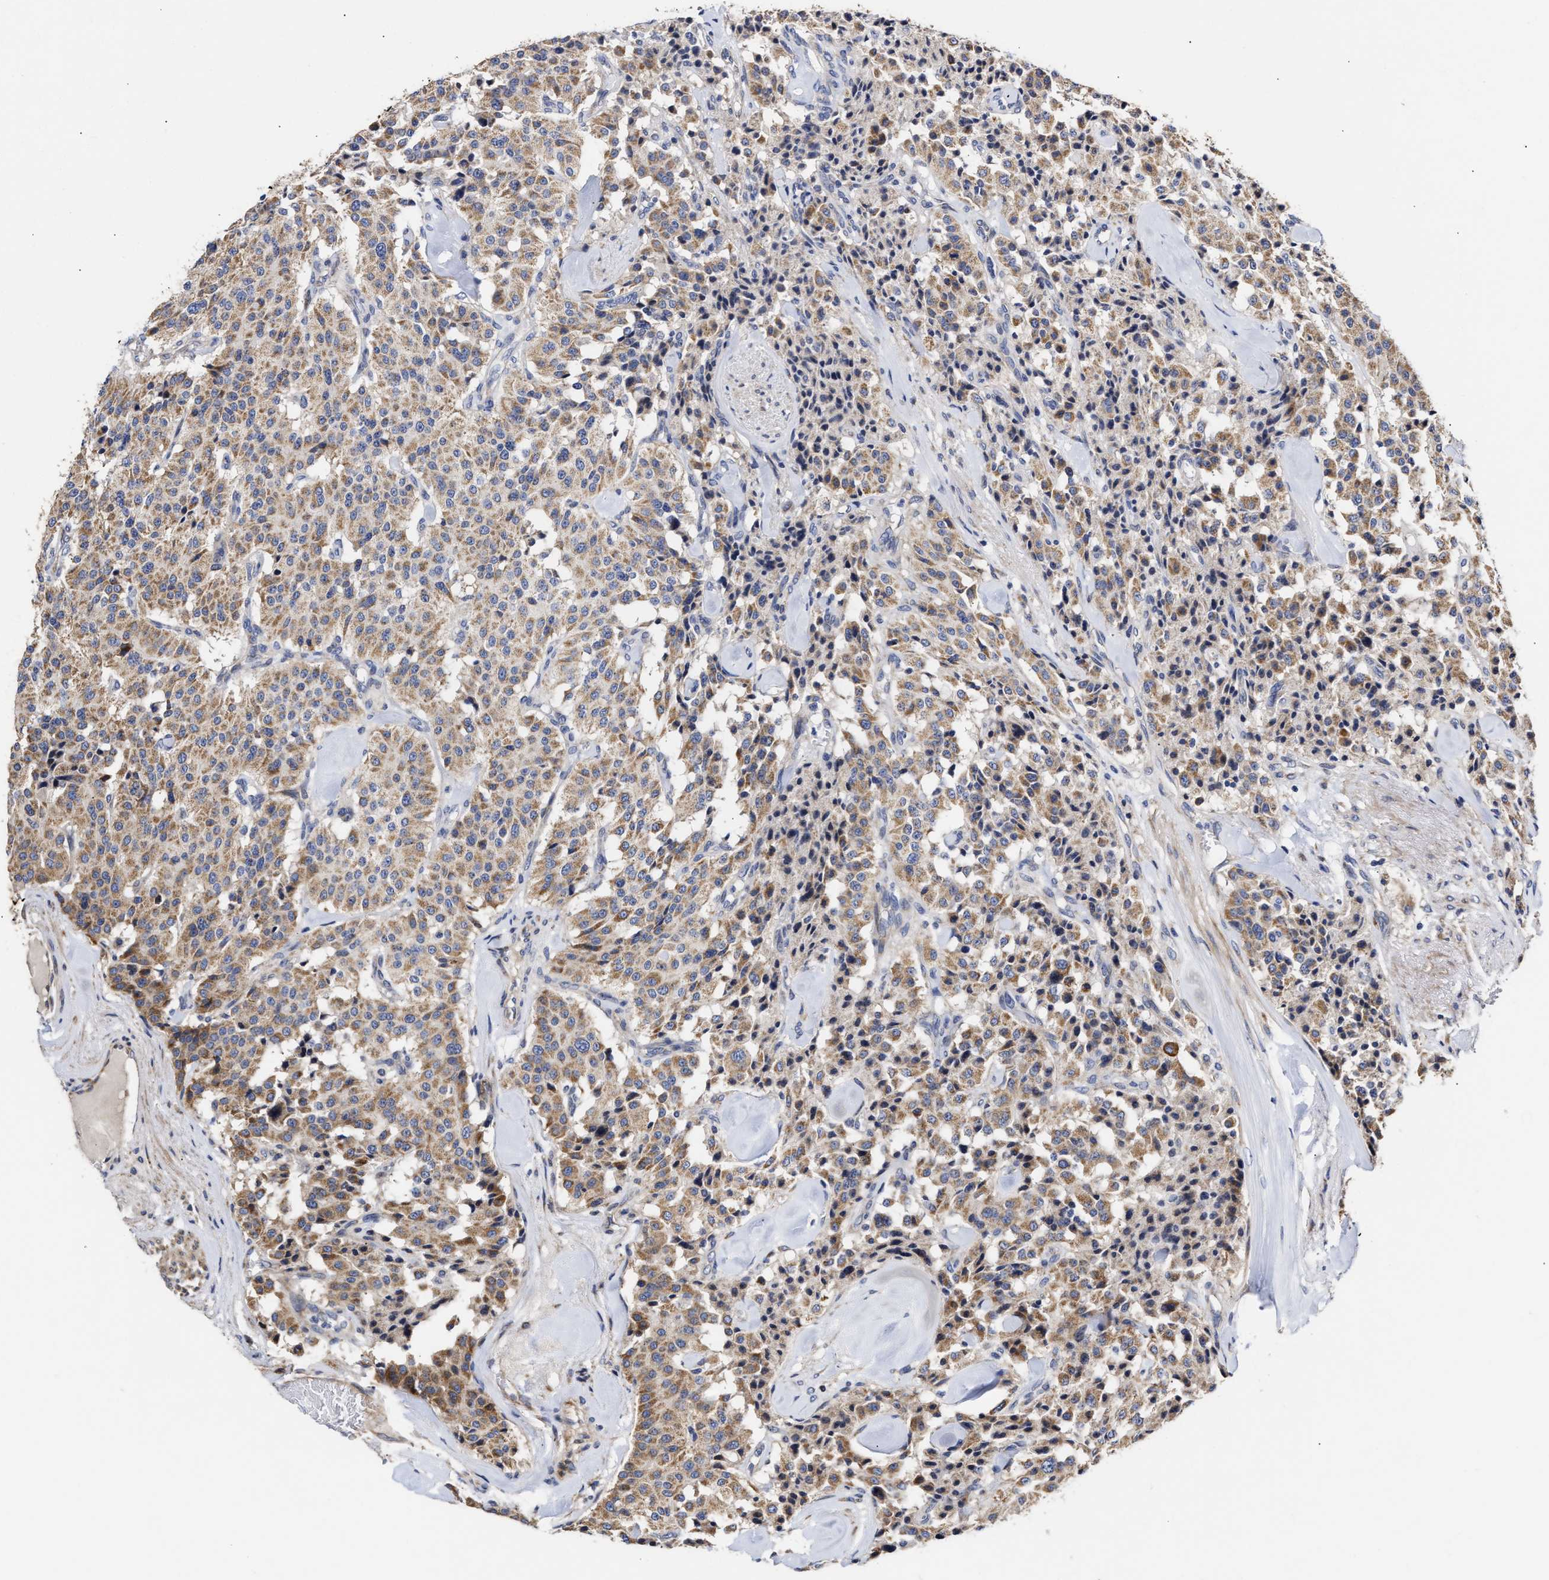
{"staining": {"intensity": "moderate", "quantity": ">75%", "location": "cytoplasmic/membranous"}, "tissue": "carcinoid", "cell_type": "Tumor cells", "image_type": "cancer", "snomed": [{"axis": "morphology", "description": "Carcinoid, malignant, NOS"}, {"axis": "topography", "description": "Lung"}], "caption": "Immunohistochemical staining of human carcinoid (malignant) shows medium levels of moderate cytoplasmic/membranous protein staining in about >75% of tumor cells.", "gene": "MALSU1", "patient": {"sex": "male", "age": 30}}